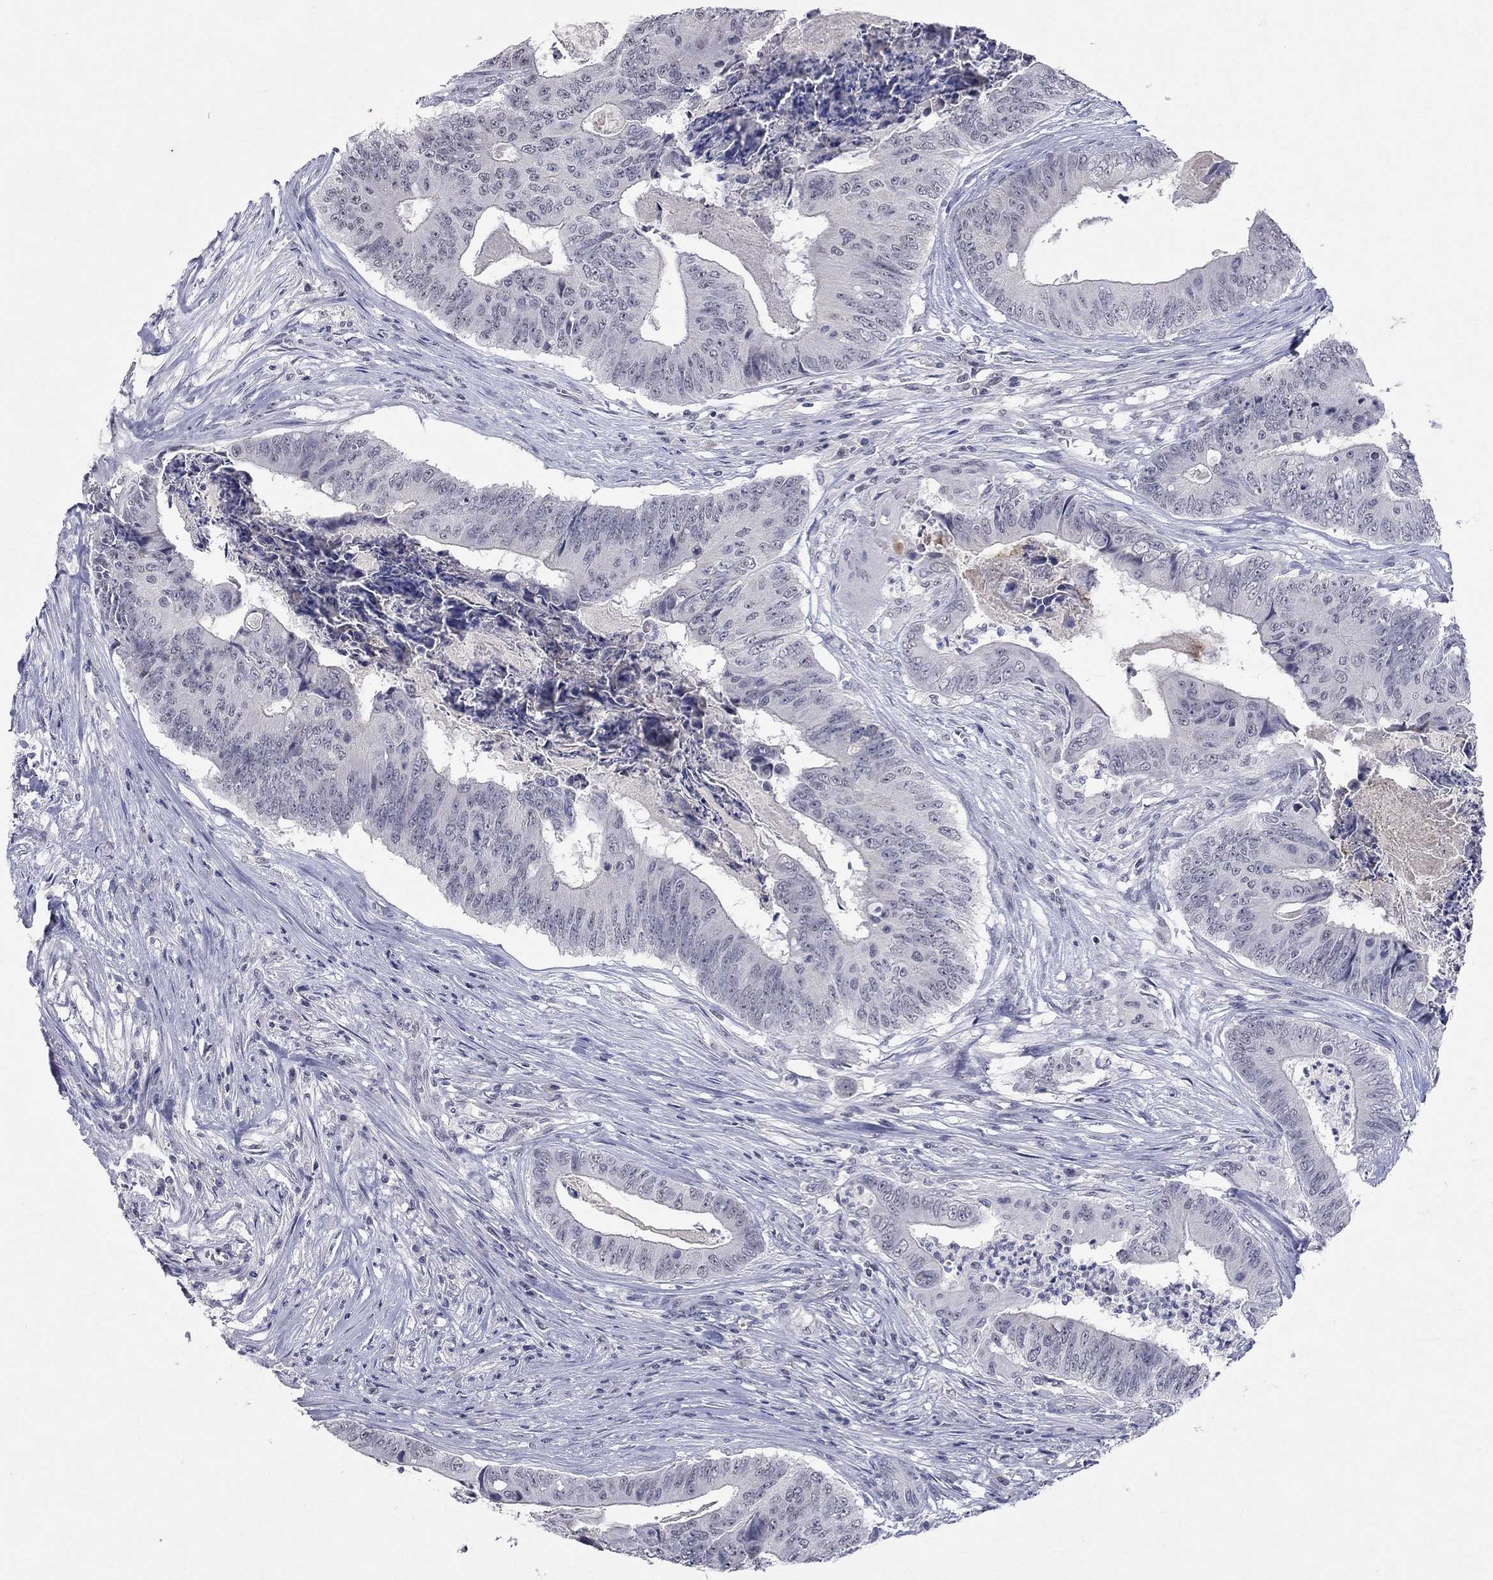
{"staining": {"intensity": "negative", "quantity": "none", "location": "none"}, "tissue": "colorectal cancer", "cell_type": "Tumor cells", "image_type": "cancer", "snomed": [{"axis": "morphology", "description": "Adenocarcinoma, NOS"}, {"axis": "topography", "description": "Colon"}], "caption": "Immunohistochemistry (IHC) histopathology image of neoplastic tissue: adenocarcinoma (colorectal) stained with DAB (3,3'-diaminobenzidine) demonstrates no significant protein positivity in tumor cells.", "gene": "TMEM143", "patient": {"sex": "male", "age": 84}}